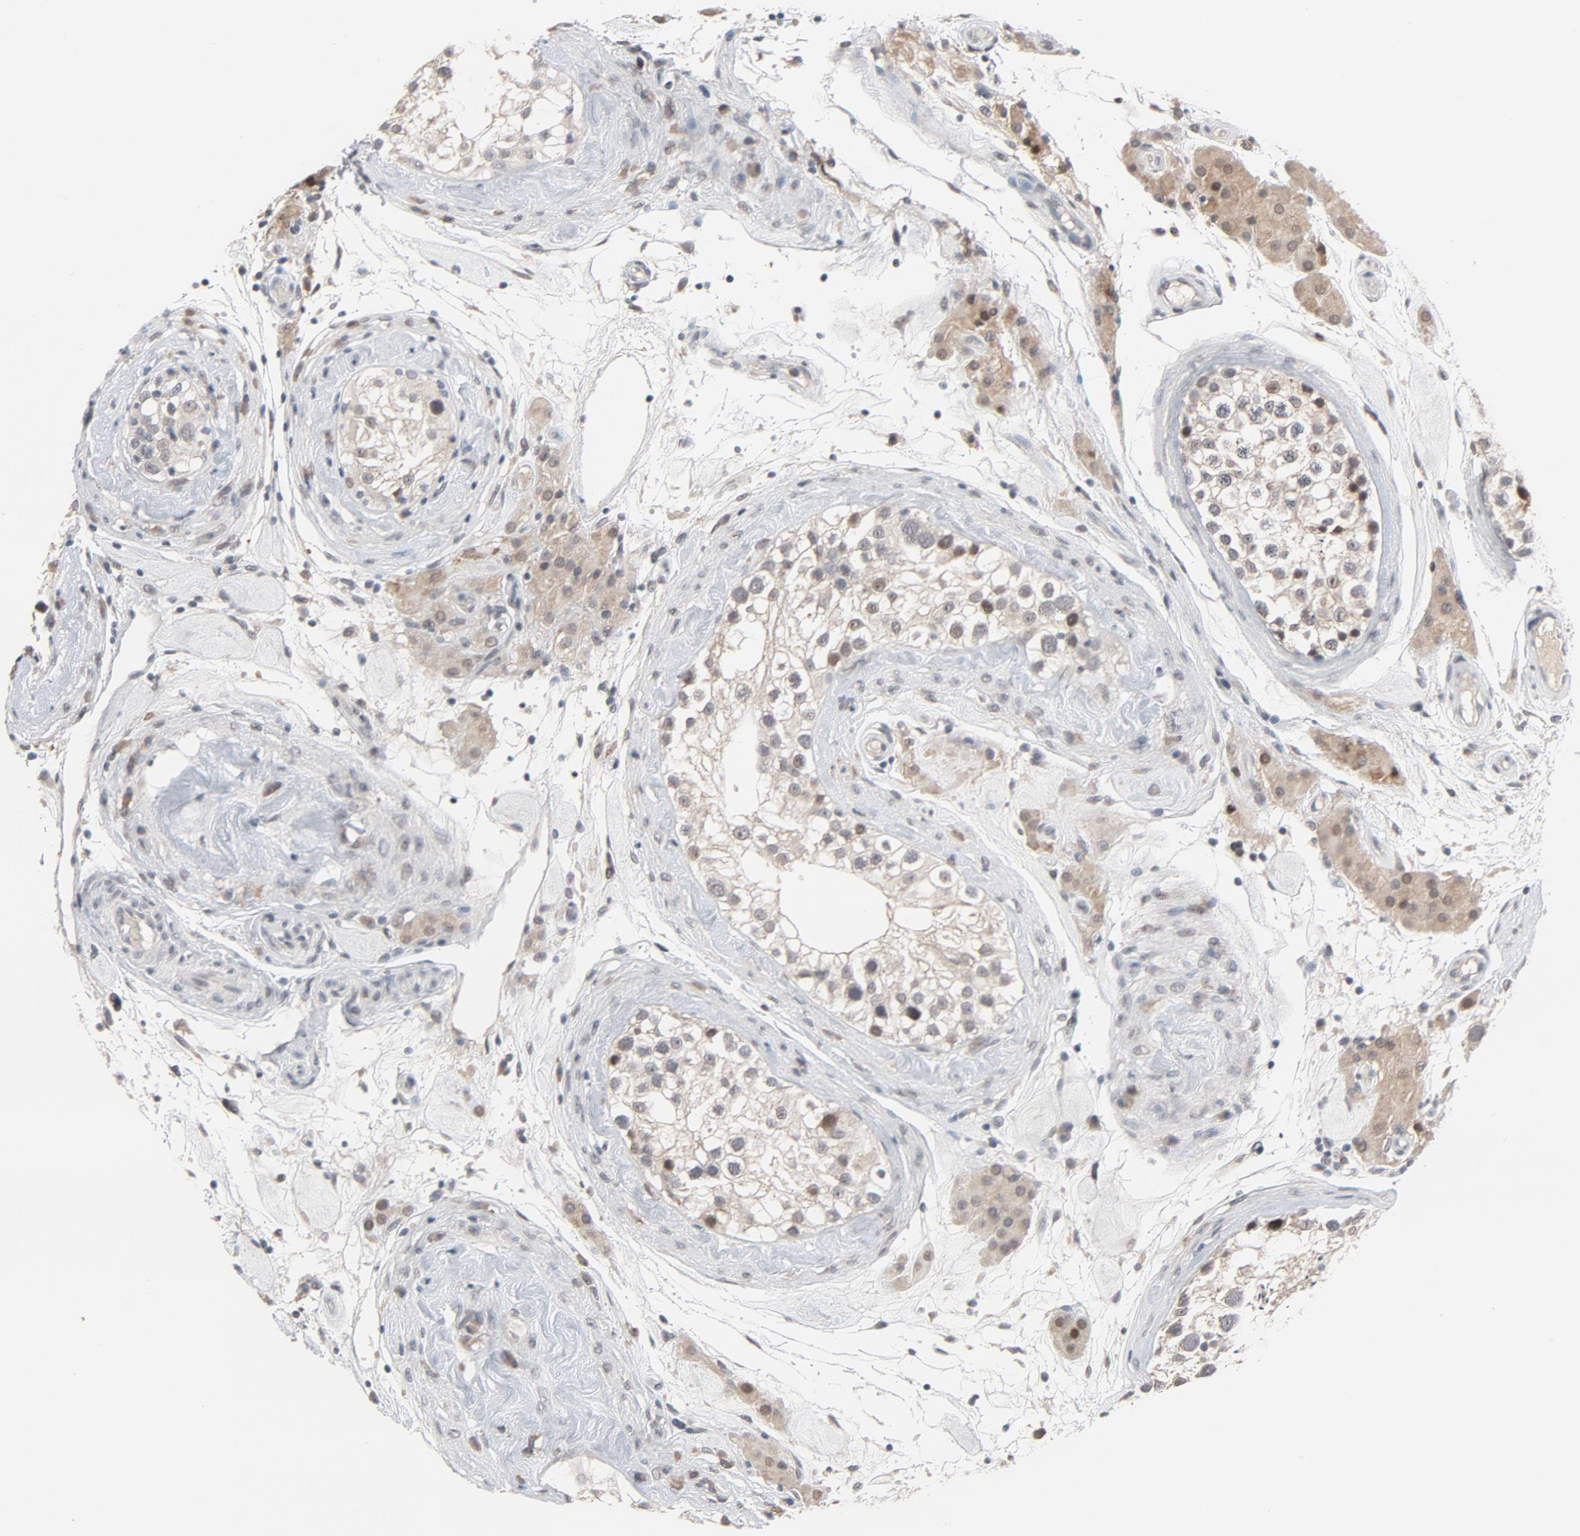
{"staining": {"intensity": "negative", "quantity": "none", "location": "none"}, "tissue": "testis", "cell_type": "Cells in seminiferous ducts", "image_type": "normal", "snomed": [{"axis": "morphology", "description": "Normal tissue, NOS"}, {"axis": "topography", "description": "Testis"}], "caption": "A high-resolution histopathology image shows immunohistochemistry (IHC) staining of unremarkable testis, which shows no significant staining in cells in seminiferous ducts.", "gene": "MT3", "patient": {"sex": "male", "age": 46}}